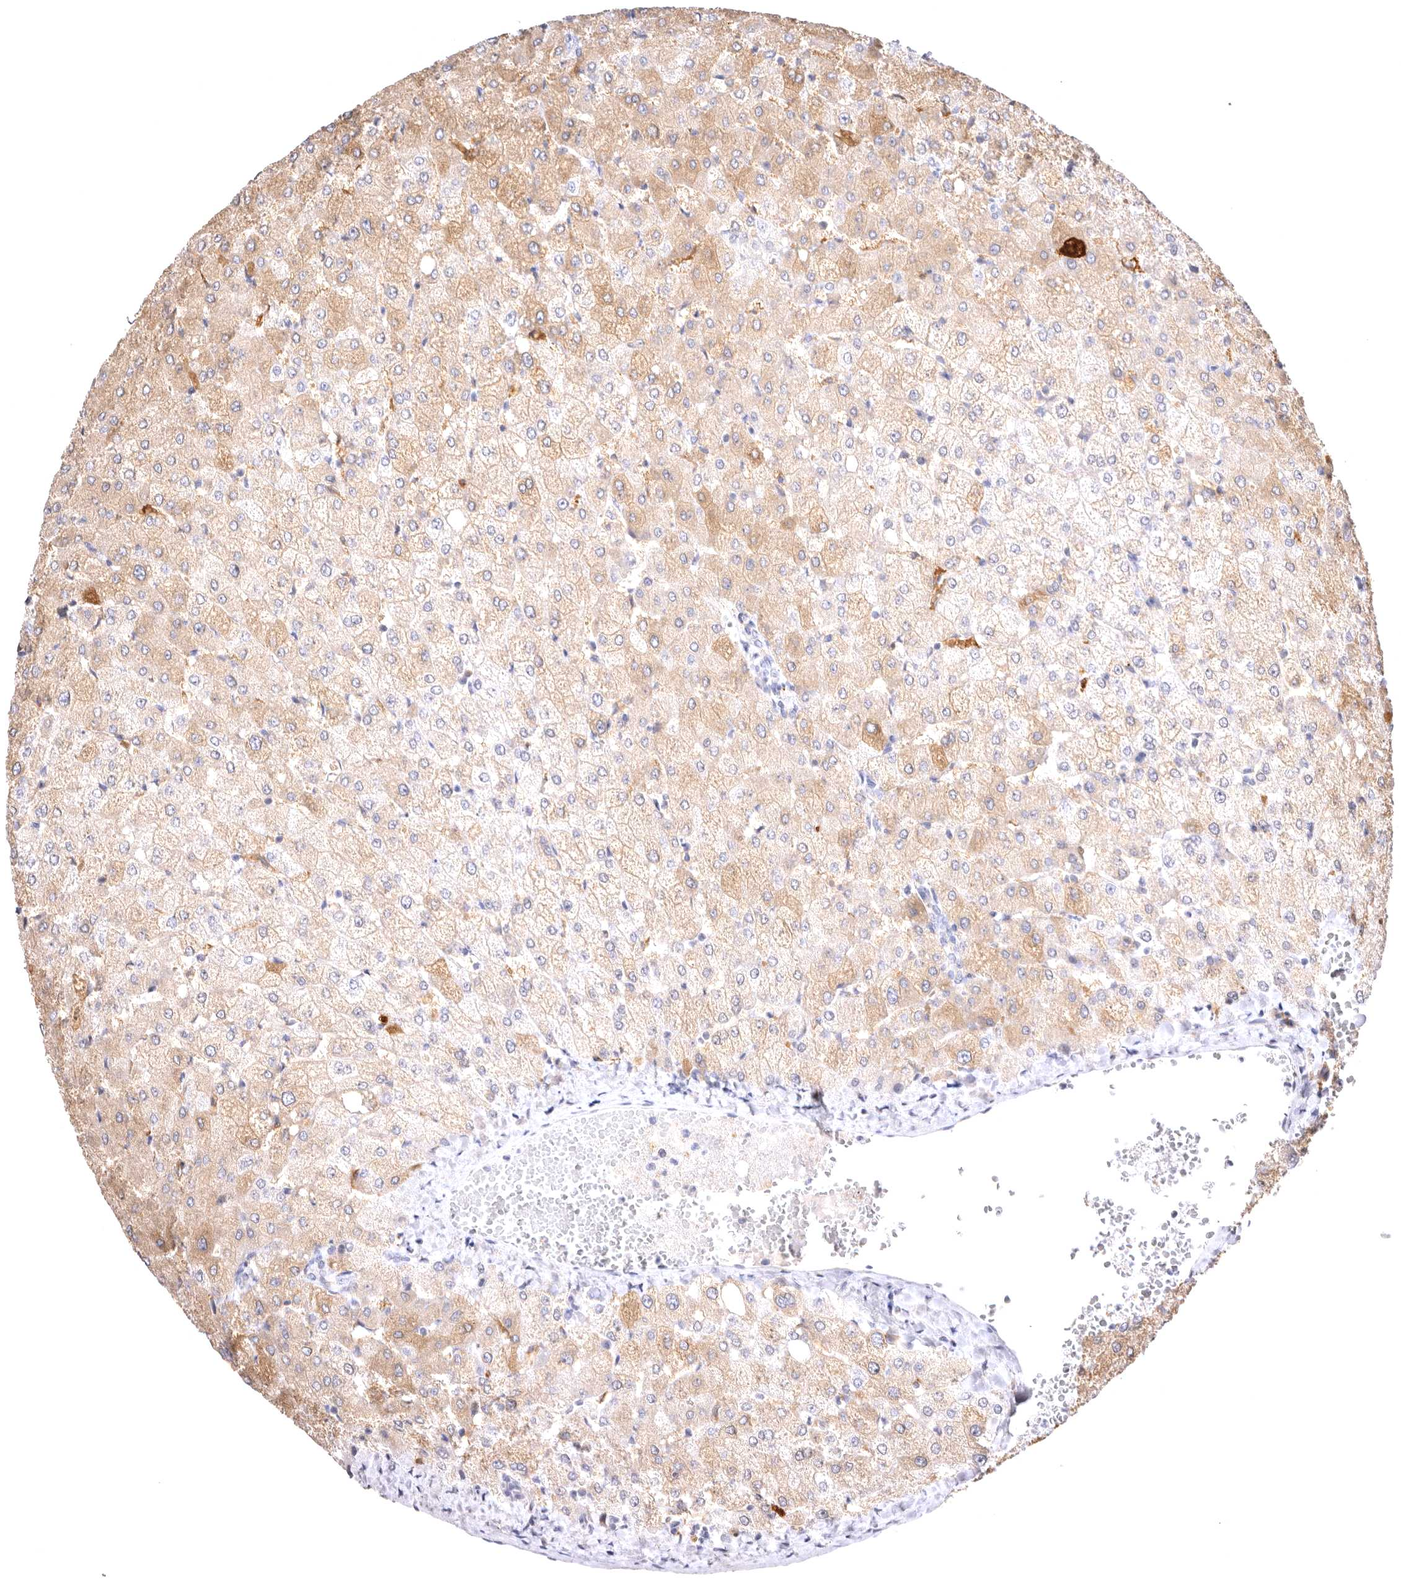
{"staining": {"intensity": "negative", "quantity": "none", "location": "none"}, "tissue": "liver", "cell_type": "Cholangiocytes", "image_type": "normal", "snomed": [{"axis": "morphology", "description": "Normal tissue, NOS"}, {"axis": "topography", "description": "Liver"}], "caption": "An immunohistochemistry (IHC) photomicrograph of benign liver is shown. There is no staining in cholangiocytes of liver.", "gene": "VPS45", "patient": {"sex": "female", "age": 54}}